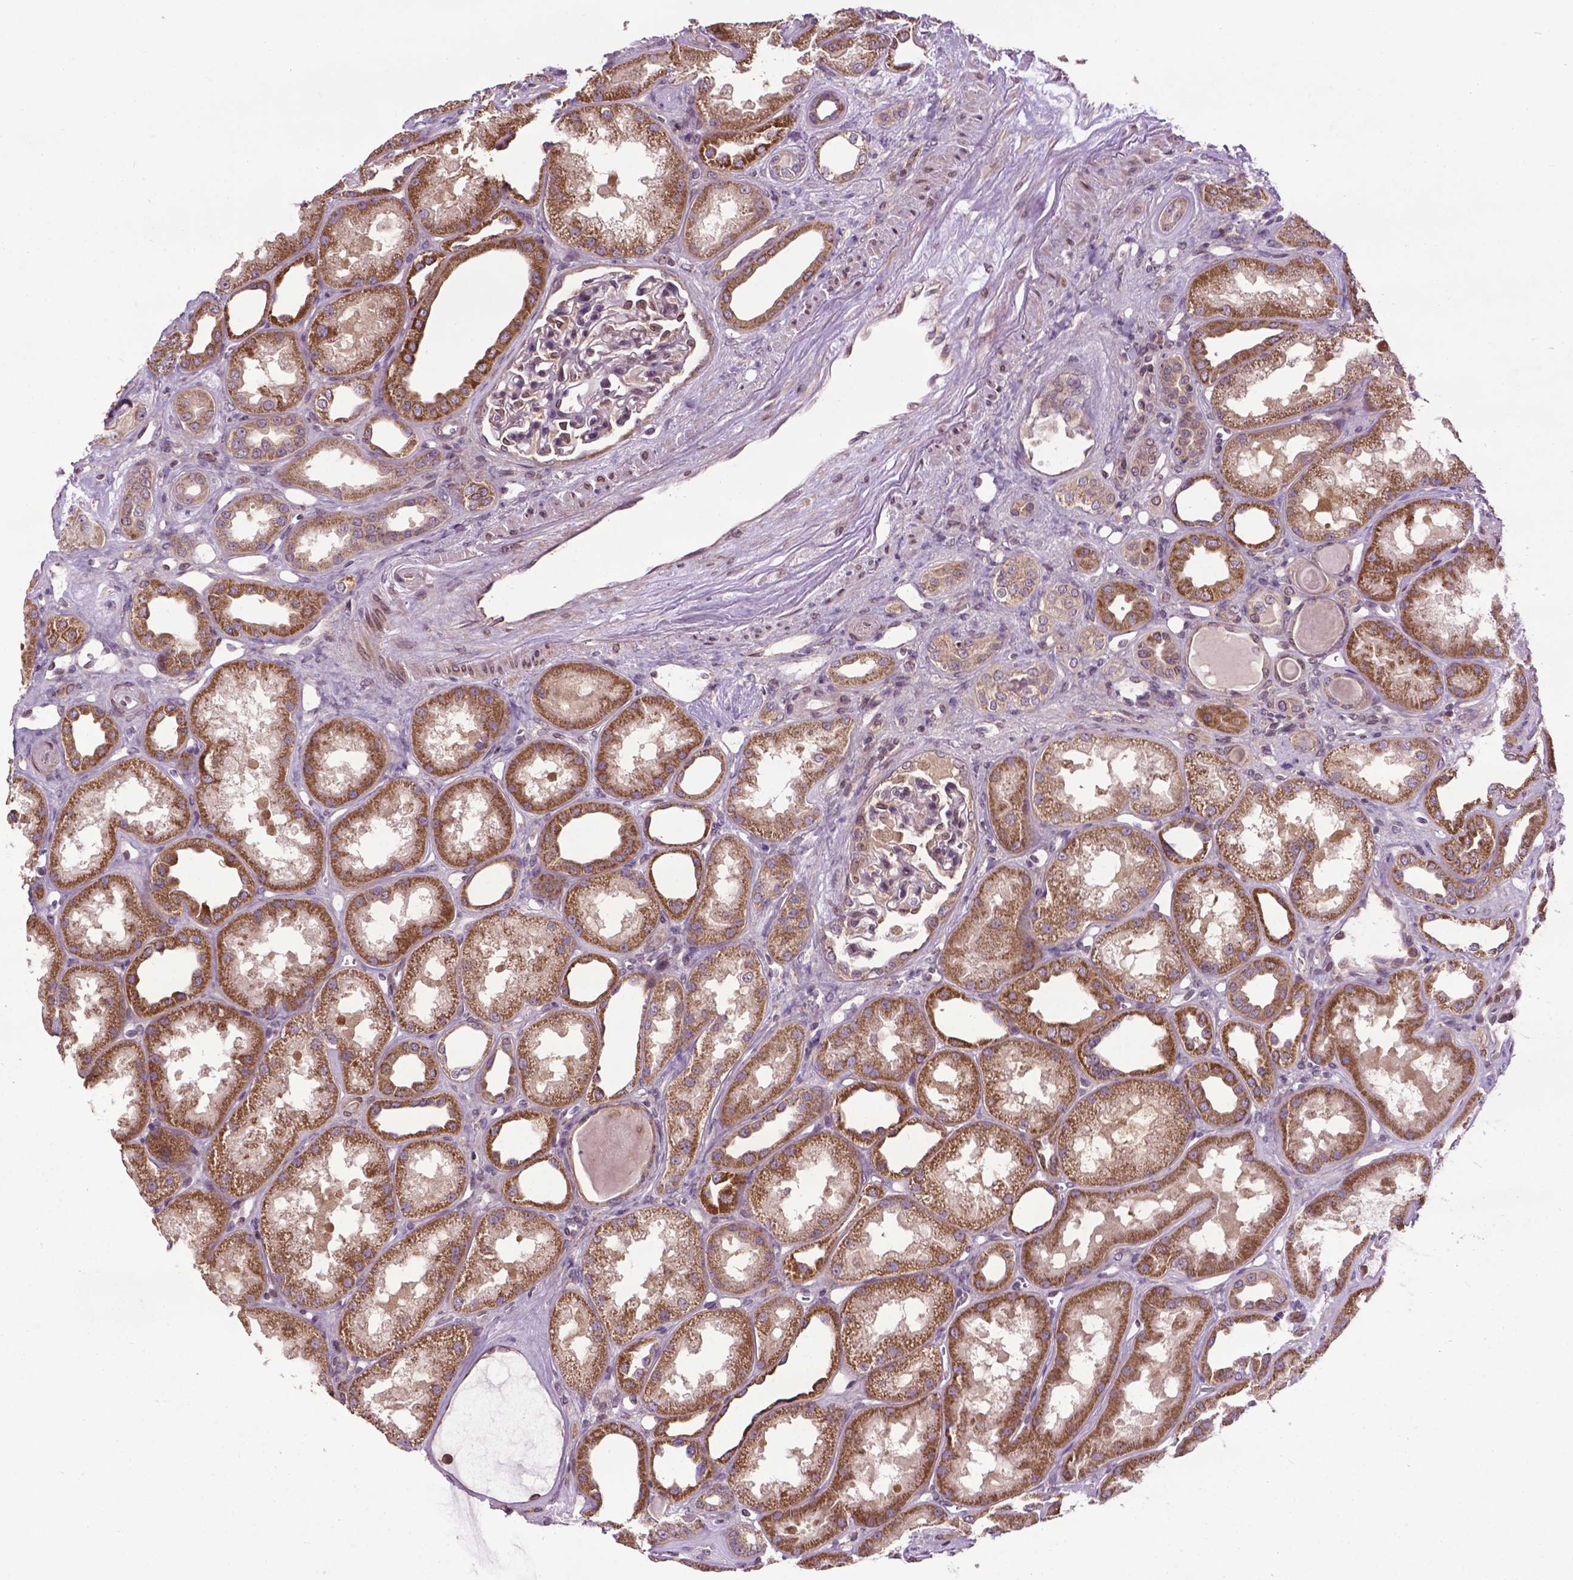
{"staining": {"intensity": "weak", "quantity": "<25%", "location": "nuclear"}, "tissue": "kidney", "cell_type": "Cells in glomeruli", "image_type": "normal", "snomed": [{"axis": "morphology", "description": "Normal tissue, NOS"}, {"axis": "topography", "description": "Kidney"}], "caption": "This is an immunohistochemistry (IHC) histopathology image of normal kidney. There is no staining in cells in glomeruli.", "gene": "SPNS2", "patient": {"sex": "male", "age": 61}}